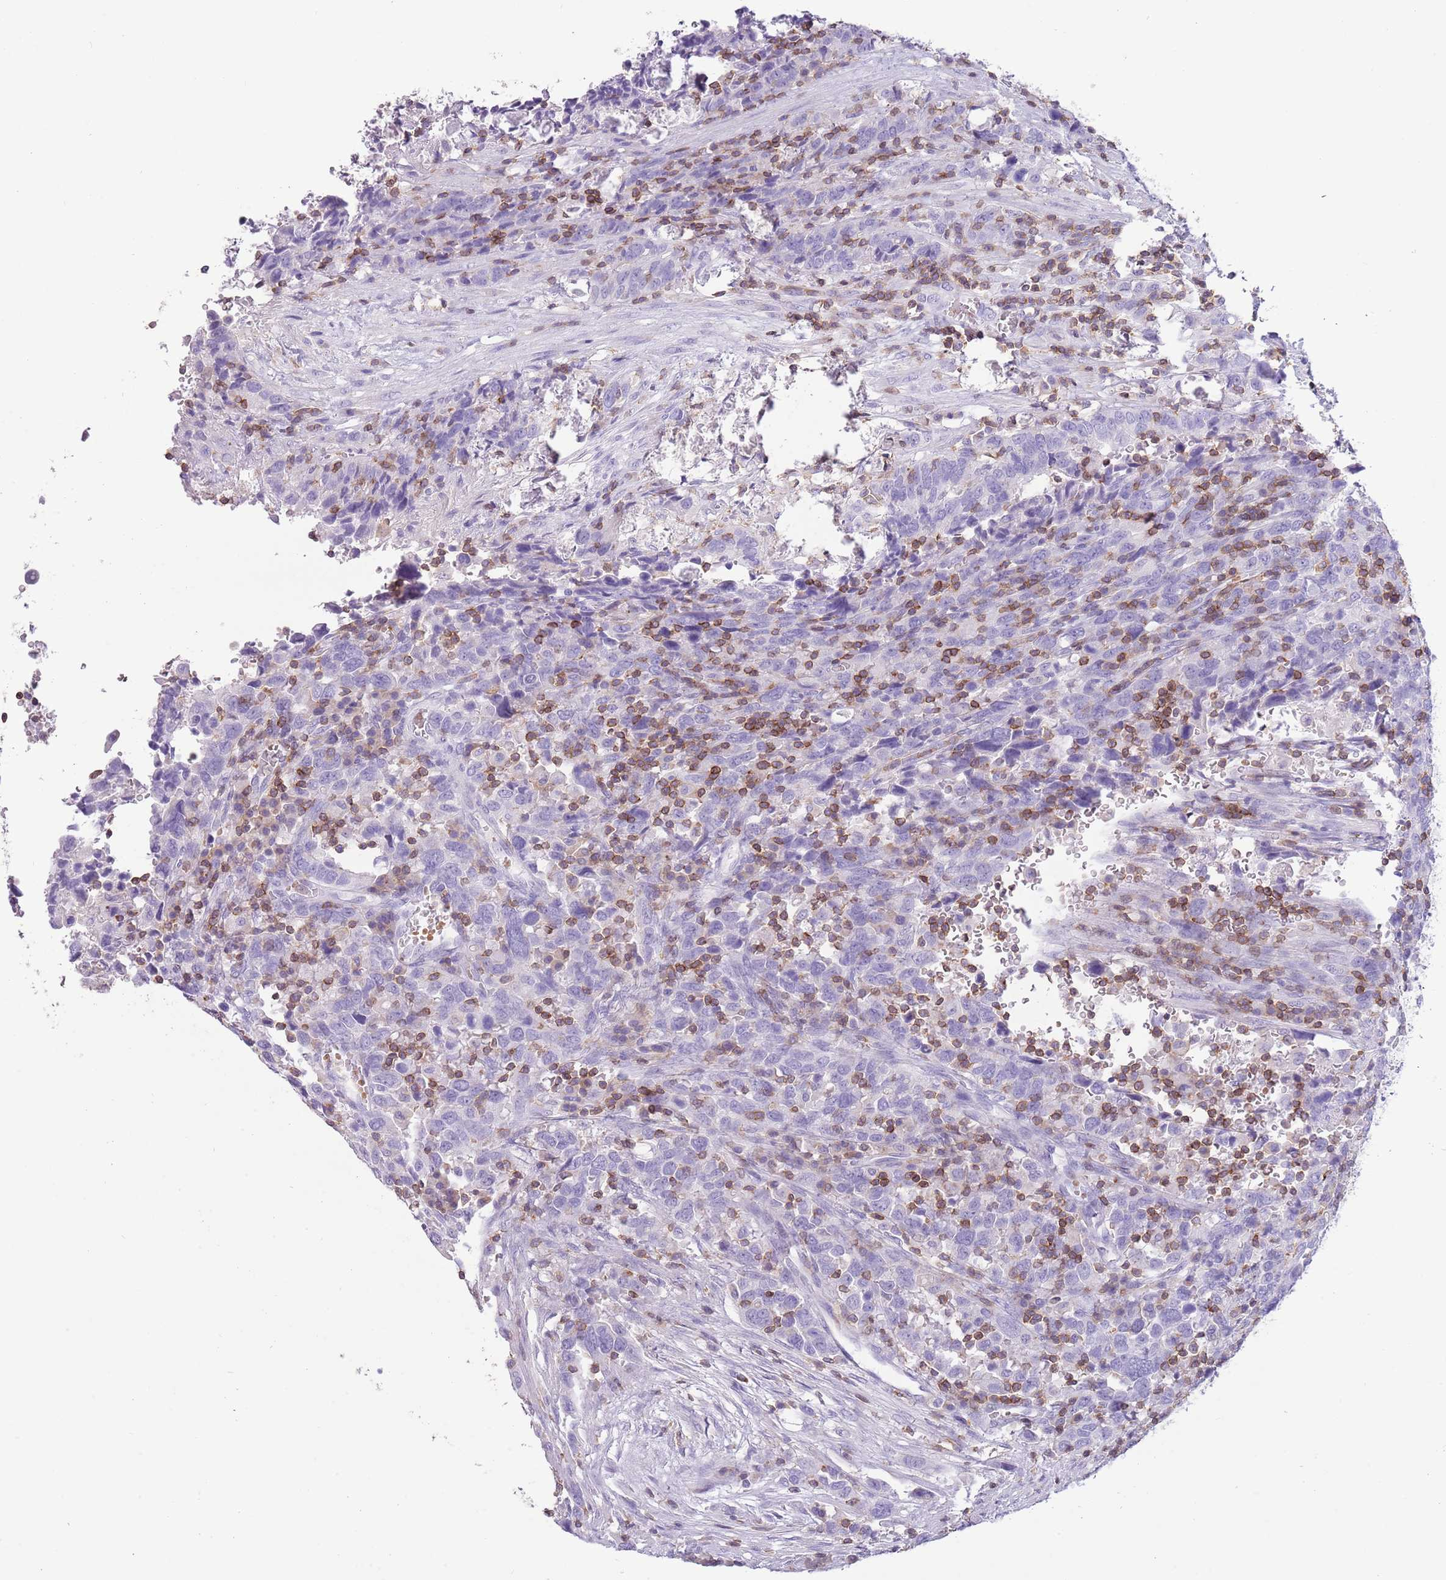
{"staining": {"intensity": "negative", "quantity": "none", "location": "none"}, "tissue": "urothelial cancer", "cell_type": "Tumor cells", "image_type": "cancer", "snomed": [{"axis": "morphology", "description": "Urothelial carcinoma, High grade"}, {"axis": "topography", "description": "Urinary bladder"}], "caption": "Tumor cells are negative for protein expression in human urothelial carcinoma (high-grade).", "gene": "OR4Q3", "patient": {"sex": "male", "age": 61}}